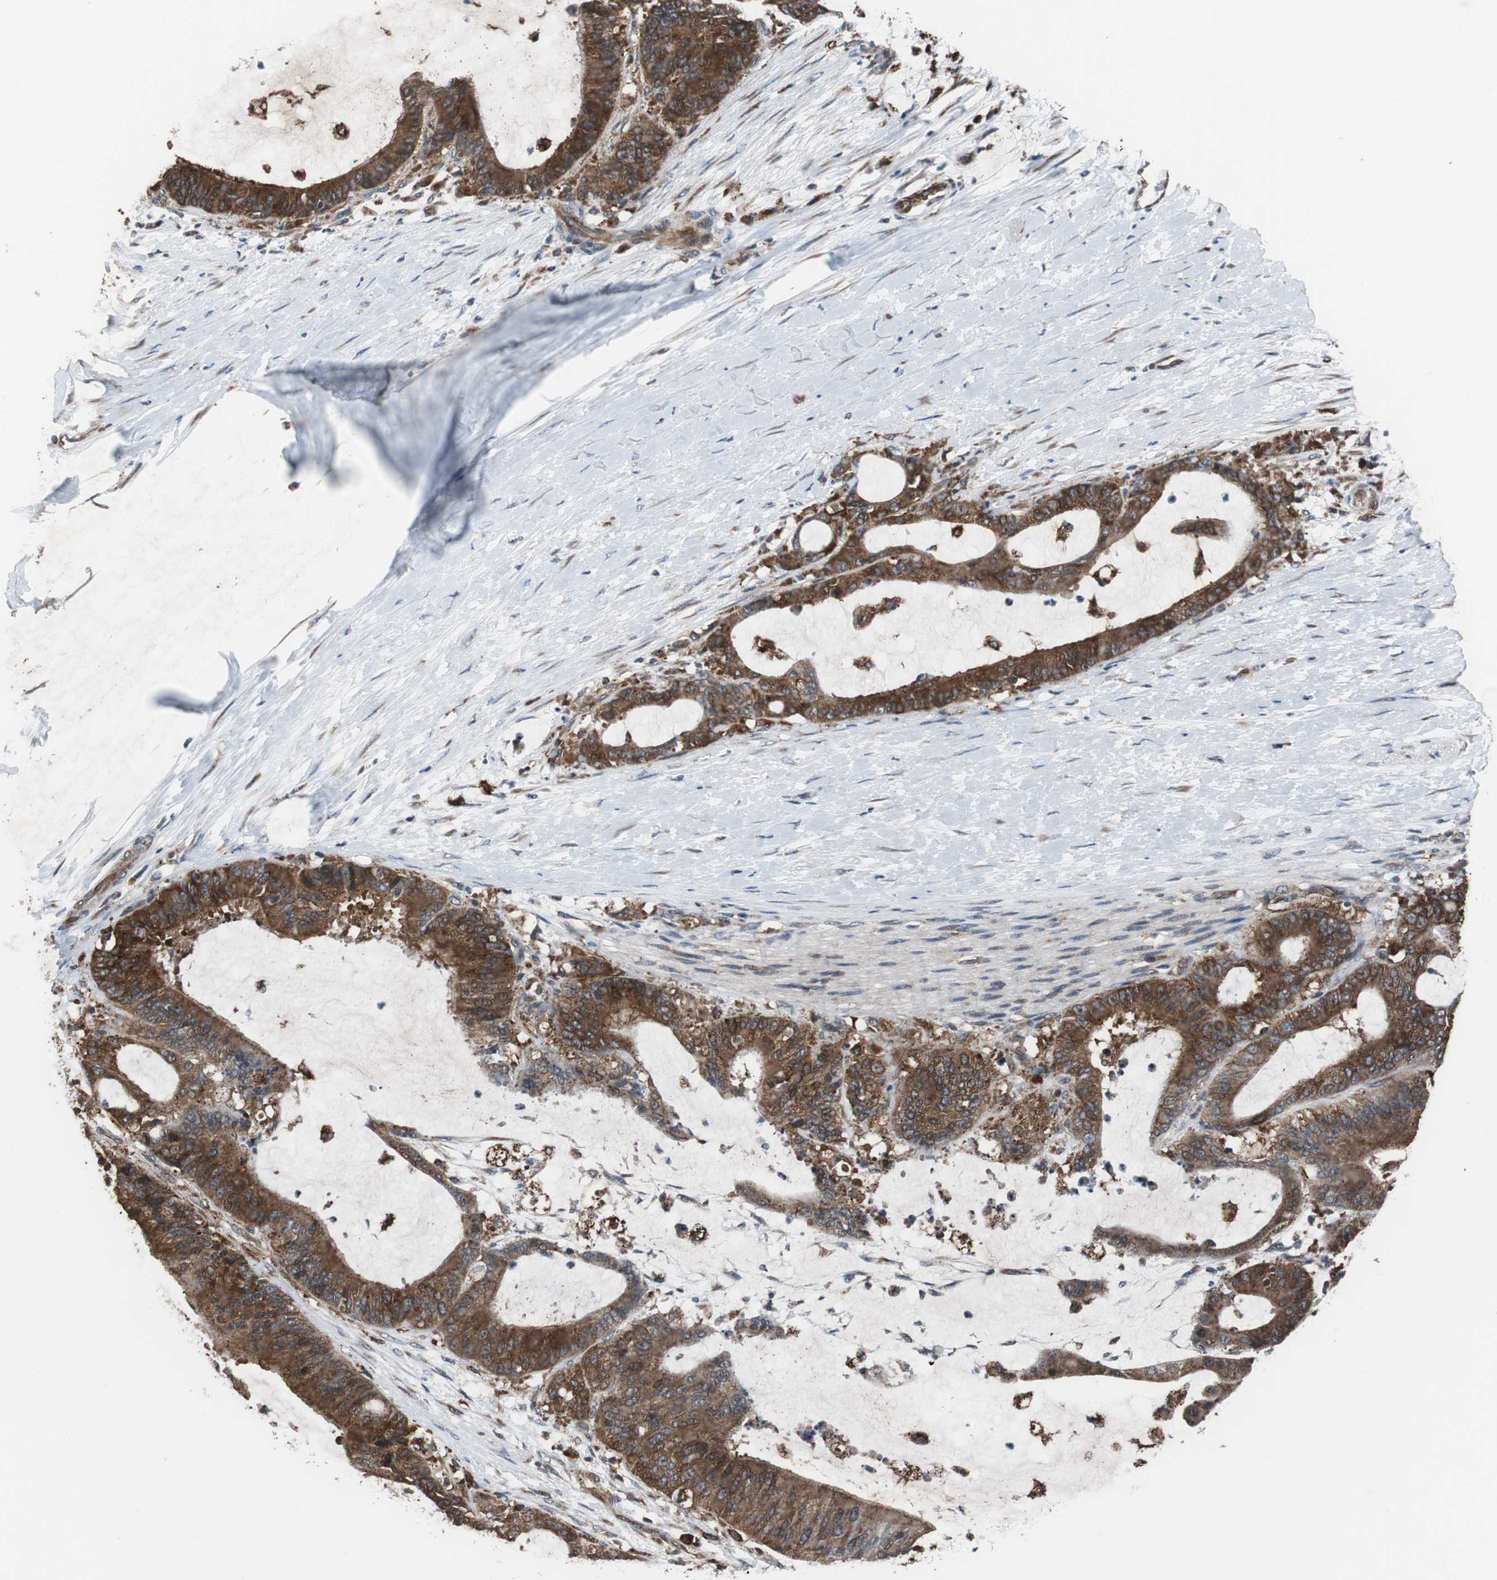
{"staining": {"intensity": "strong", "quantity": ">75%", "location": "cytoplasmic/membranous"}, "tissue": "liver cancer", "cell_type": "Tumor cells", "image_type": "cancer", "snomed": [{"axis": "morphology", "description": "Cholangiocarcinoma"}, {"axis": "topography", "description": "Liver"}], "caption": "Protein staining displays strong cytoplasmic/membranous positivity in about >75% of tumor cells in liver cancer. (Stains: DAB (3,3'-diaminobenzidine) in brown, nuclei in blue, Microscopy: brightfield microscopy at high magnification).", "gene": "USP10", "patient": {"sex": "female", "age": 73}}